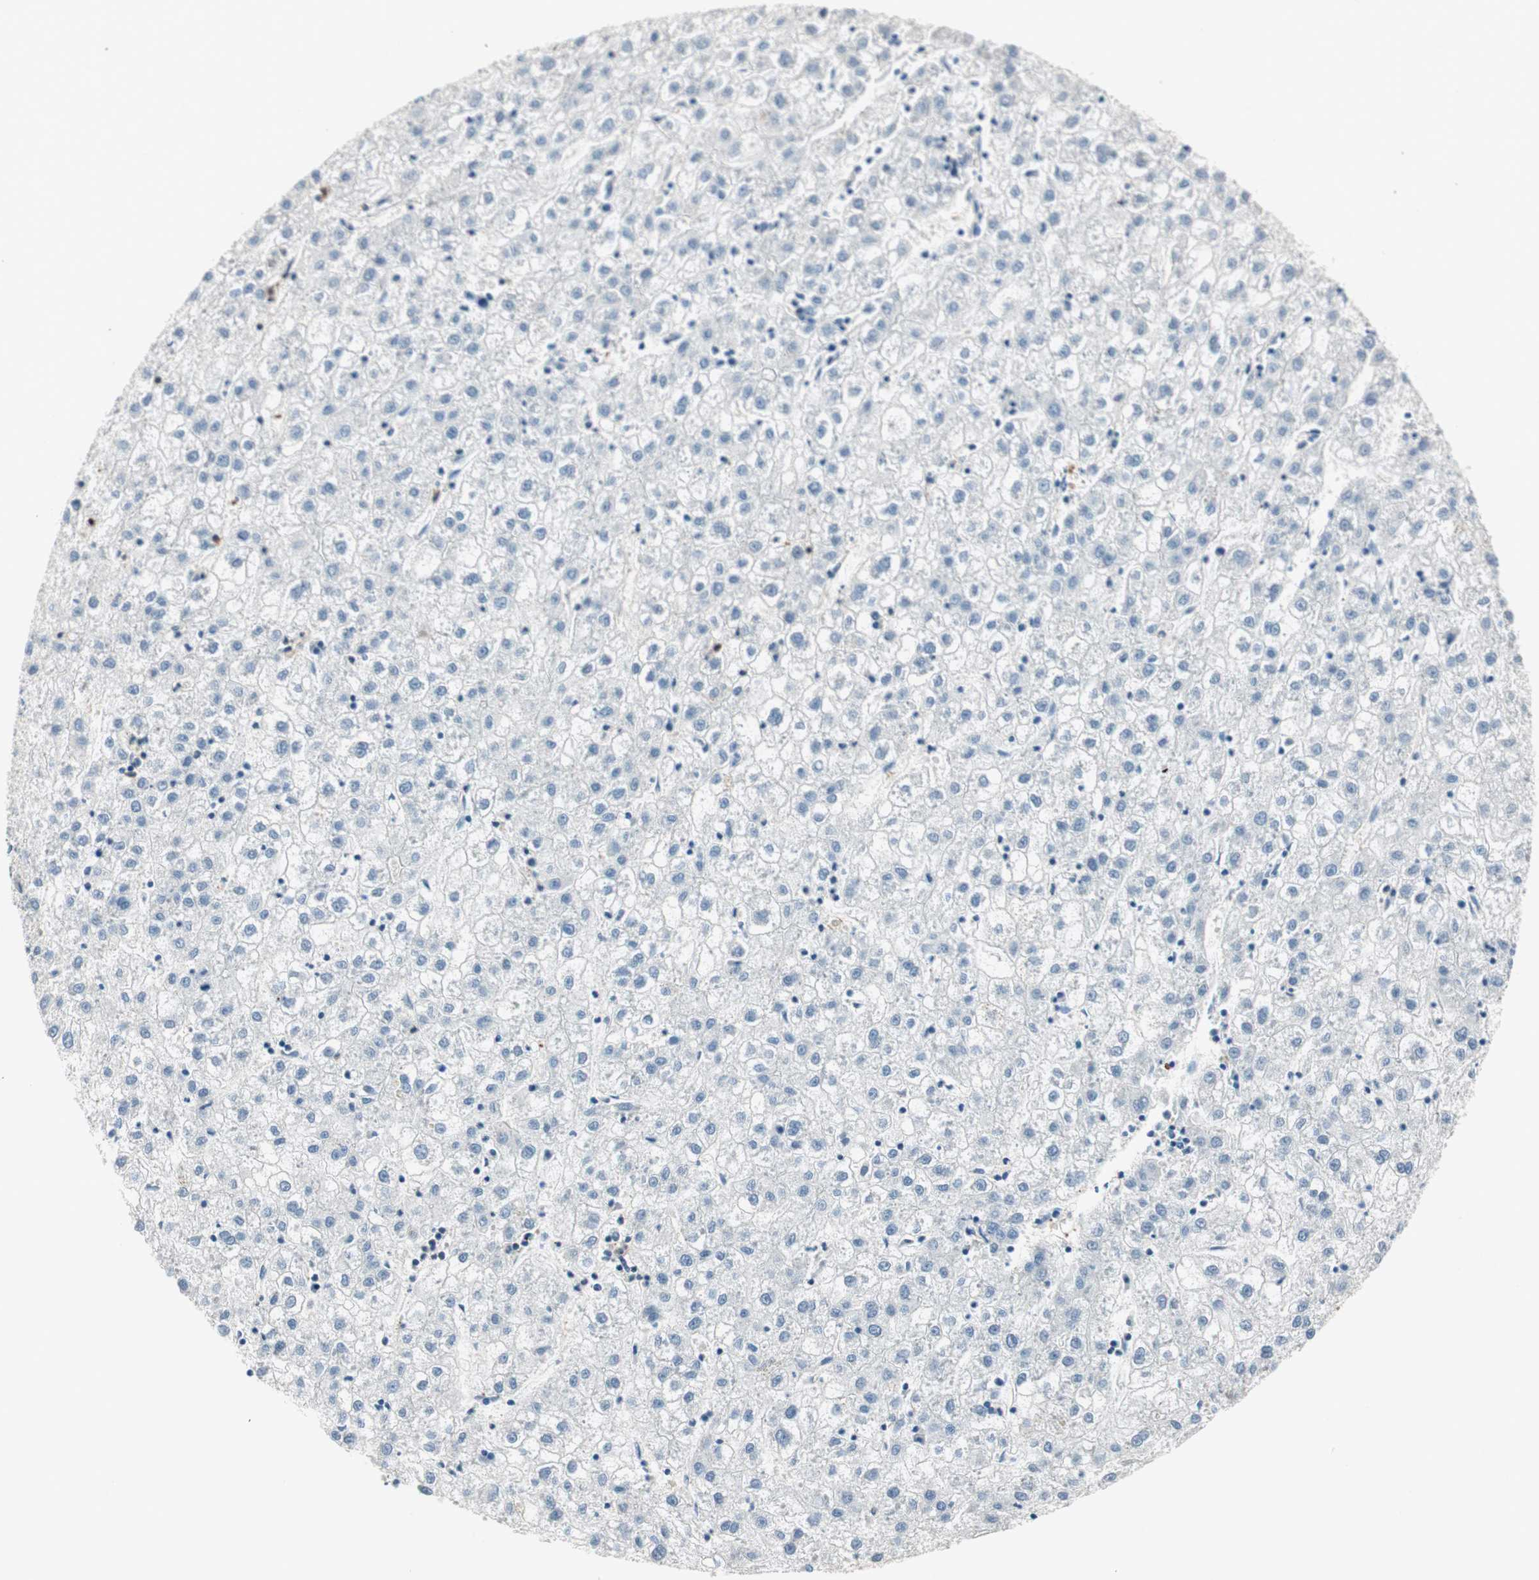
{"staining": {"intensity": "negative", "quantity": "none", "location": "none"}, "tissue": "liver cancer", "cell_type": "Tumor cells", "image_type": "cancer", "snomed": [{"axis": "morphology", "description": "Carcinoma, Hepatocellular, NOS"}, {"axis": "topography", "description": "Liver"}], "caption": "DAB immunohistochemical staining of liver cancer exhibits no significant expression in tumor cells.", "gene": "COTL1", "patient": {"sex": "male", "age": 72}}